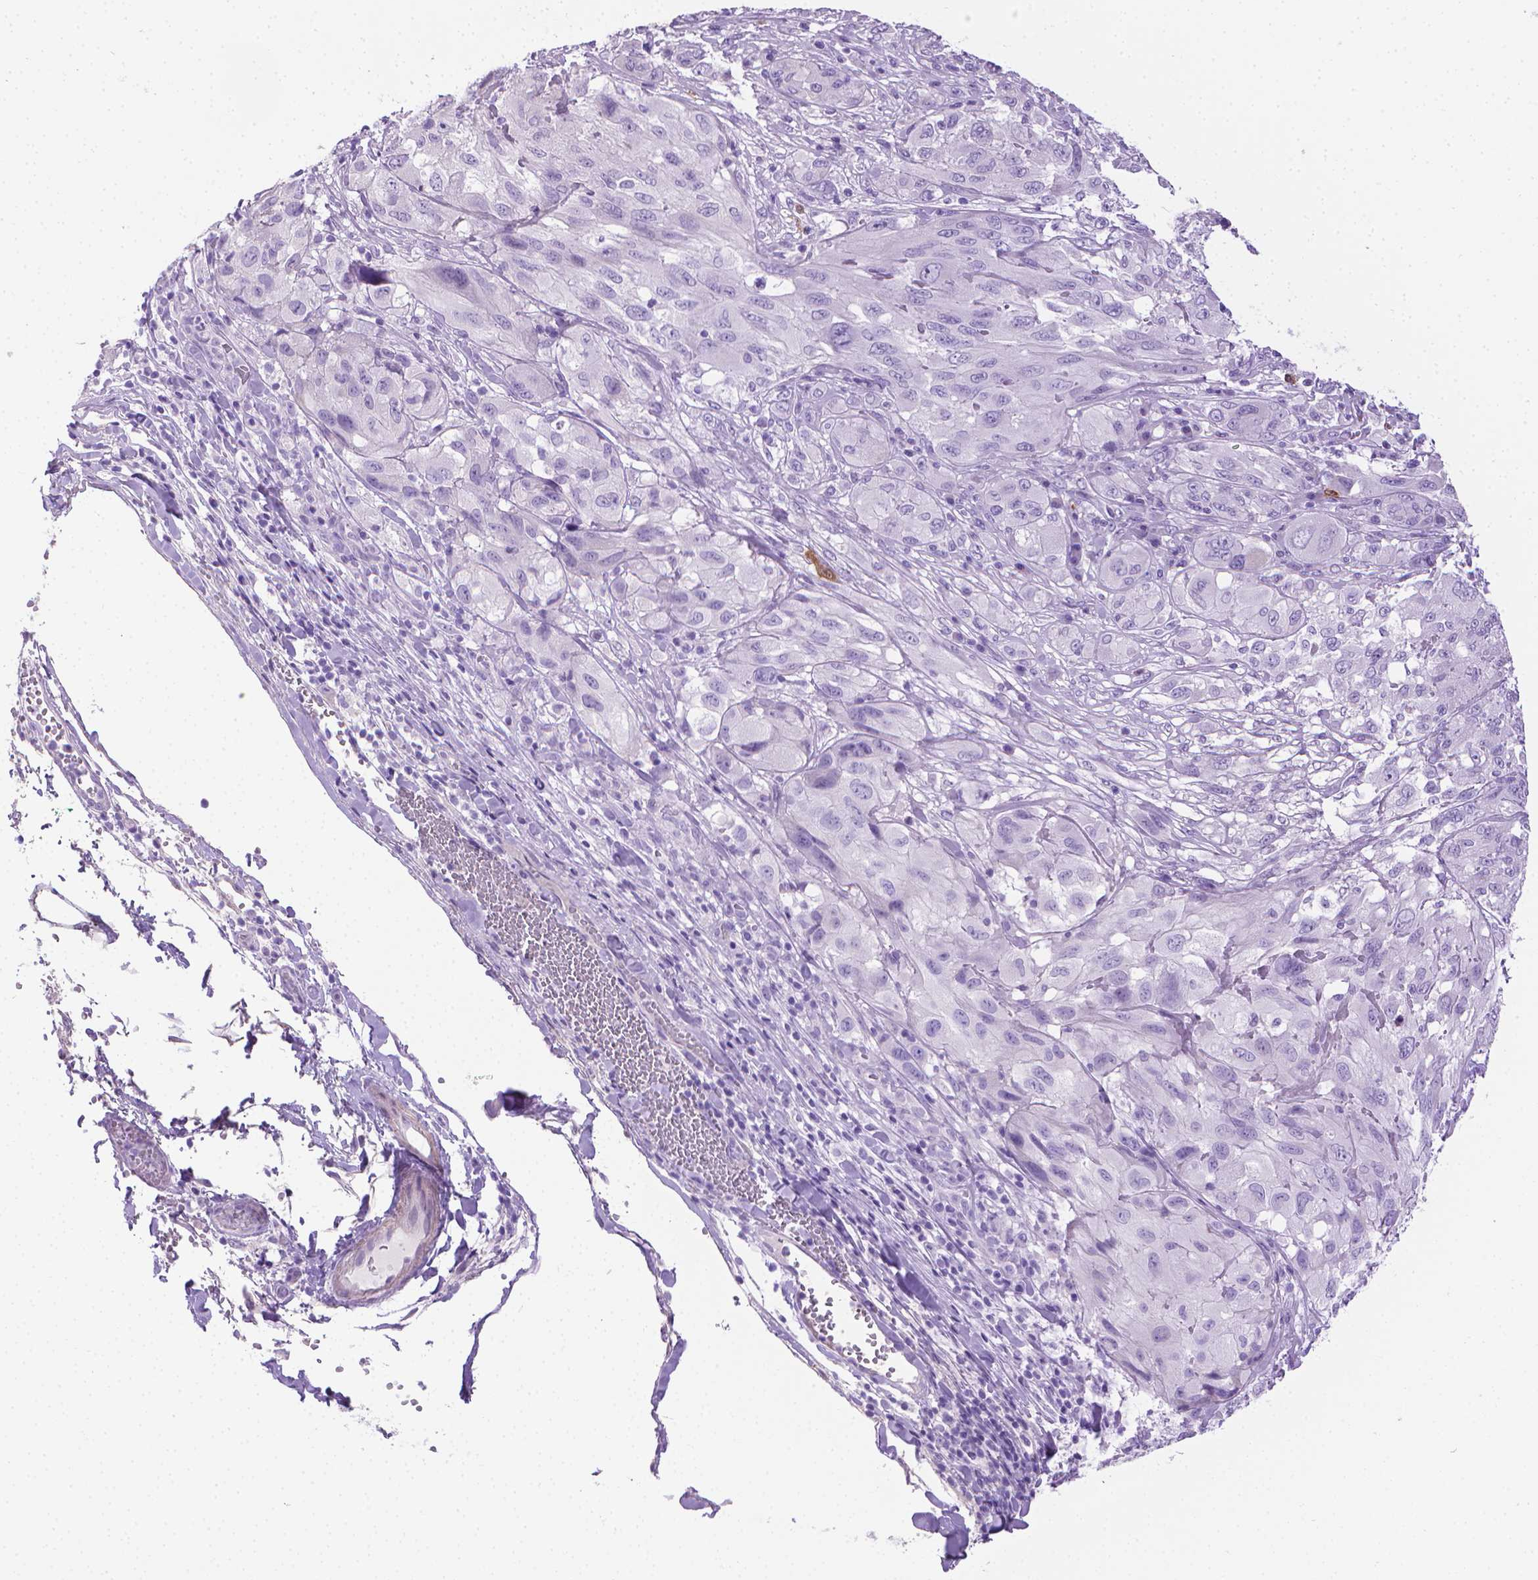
{"staining": {"intensity": "negative", "quantity": "none", "location": "none"}, "tissue": "melanoma", "cell_type": "Tumor cells", "image_type": "cancer", "snomed": [{"axis": "morphology", "description": "Malignant melanoma, NOS"}, {"axis": "topography", "description": "Skin"}], "caption": "Photomicrograph shows no significant protein staining in tumor cells of melanoma.", "gene": "PNMA2", "patient": {"sex": "female", "age": 91}}